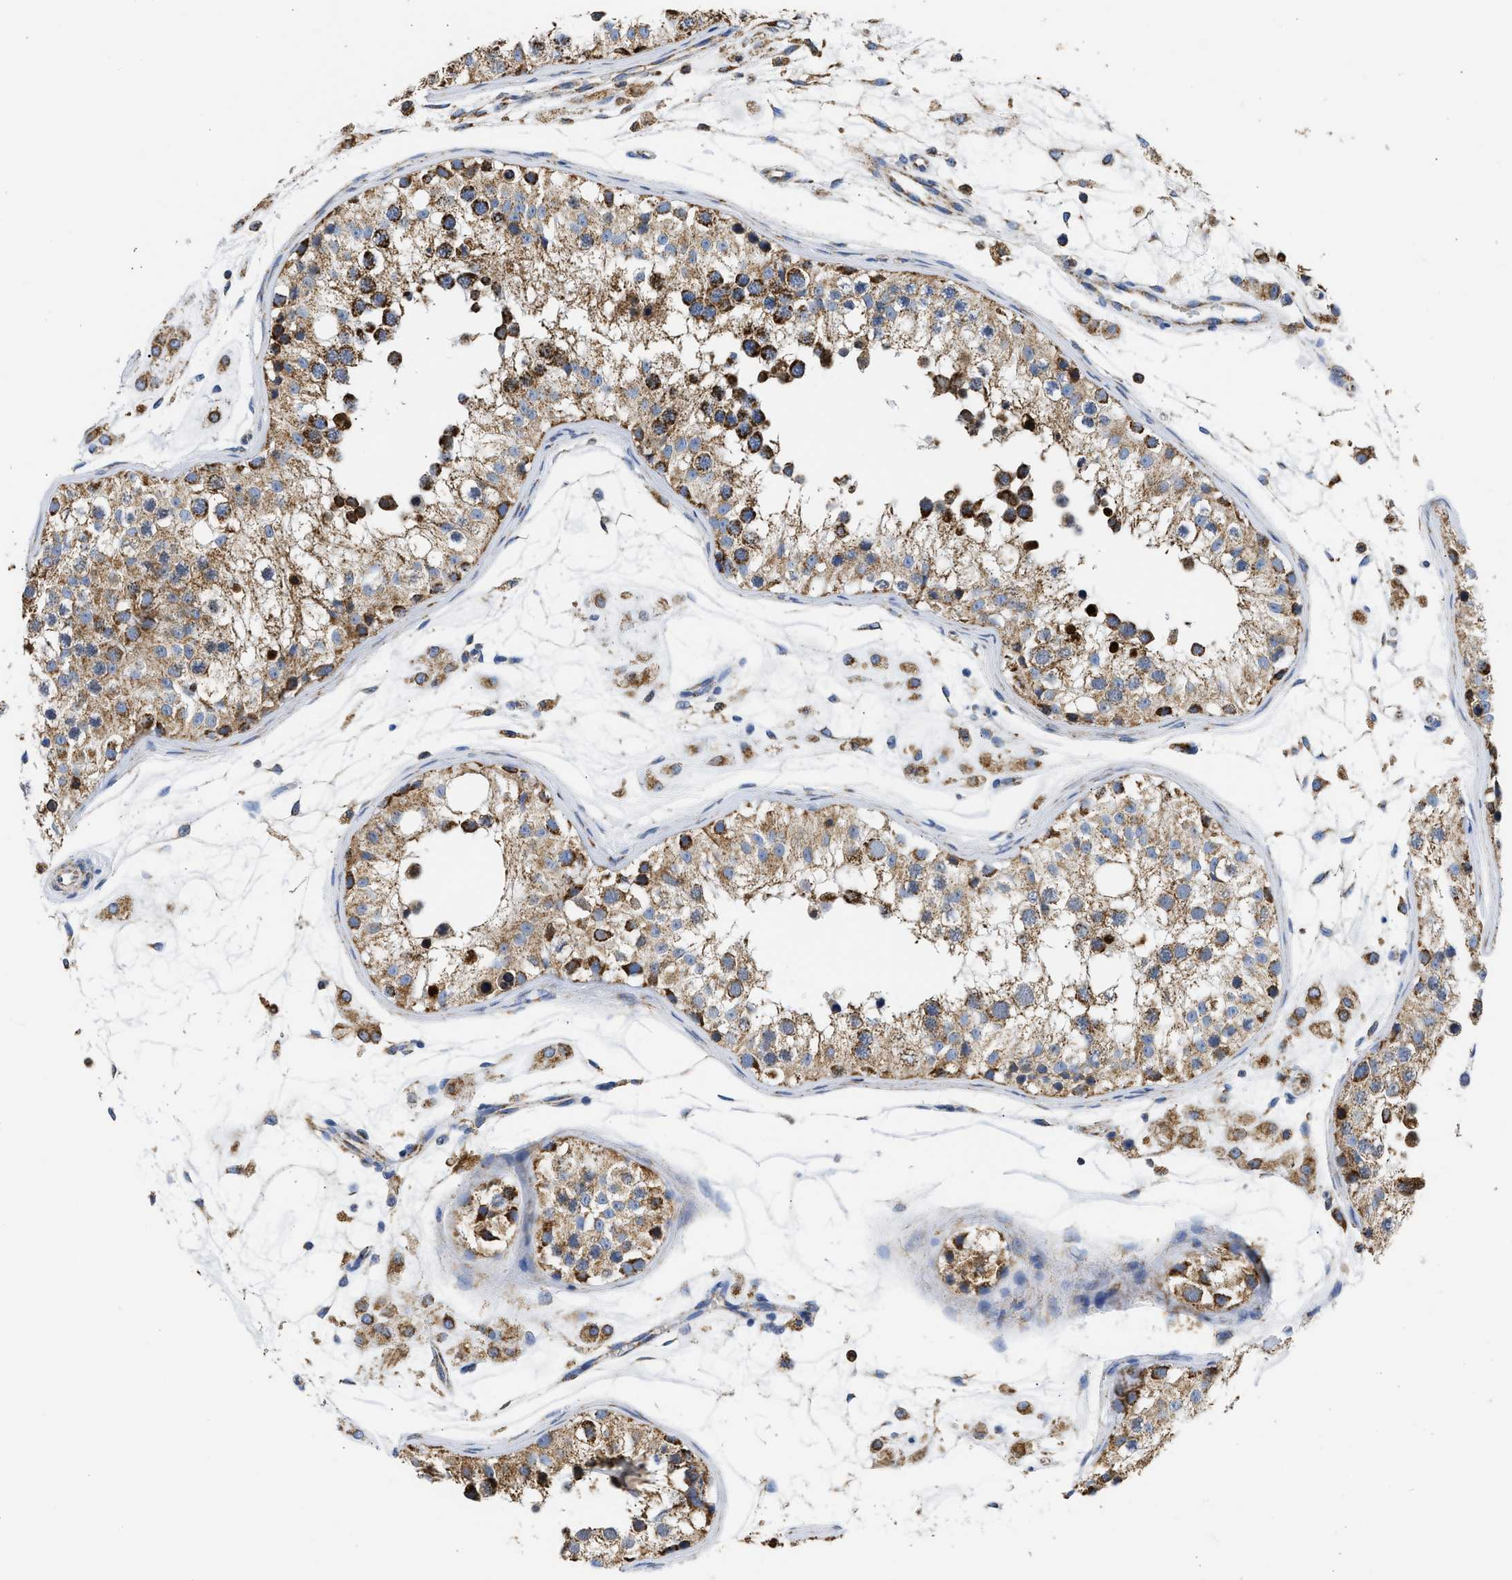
{"staining": {"intensity": "strong", "quantity": ">75%", "location": "cytoplasmic/membranous"}, "tissue": "testis", "cell_type": "Cells in seminiferous ducts", "image_type": "normal", "snomed": [{"axis": "morphology", "description": "Normal tissue, NOS"}, {"axis": "morphology", "description": "Adenocarcinoma, metastatic, NOS"}, {"axis": "topography", "description": "Testis"}], "caption": "Immunohistochemical staining of benign testis exhibits strong cytoplasmic/membranous protein staining in about >75% of cells in seminiferous ducts.", "gene": "CYCS", "patient": {"sex": "male", "age": 26}}